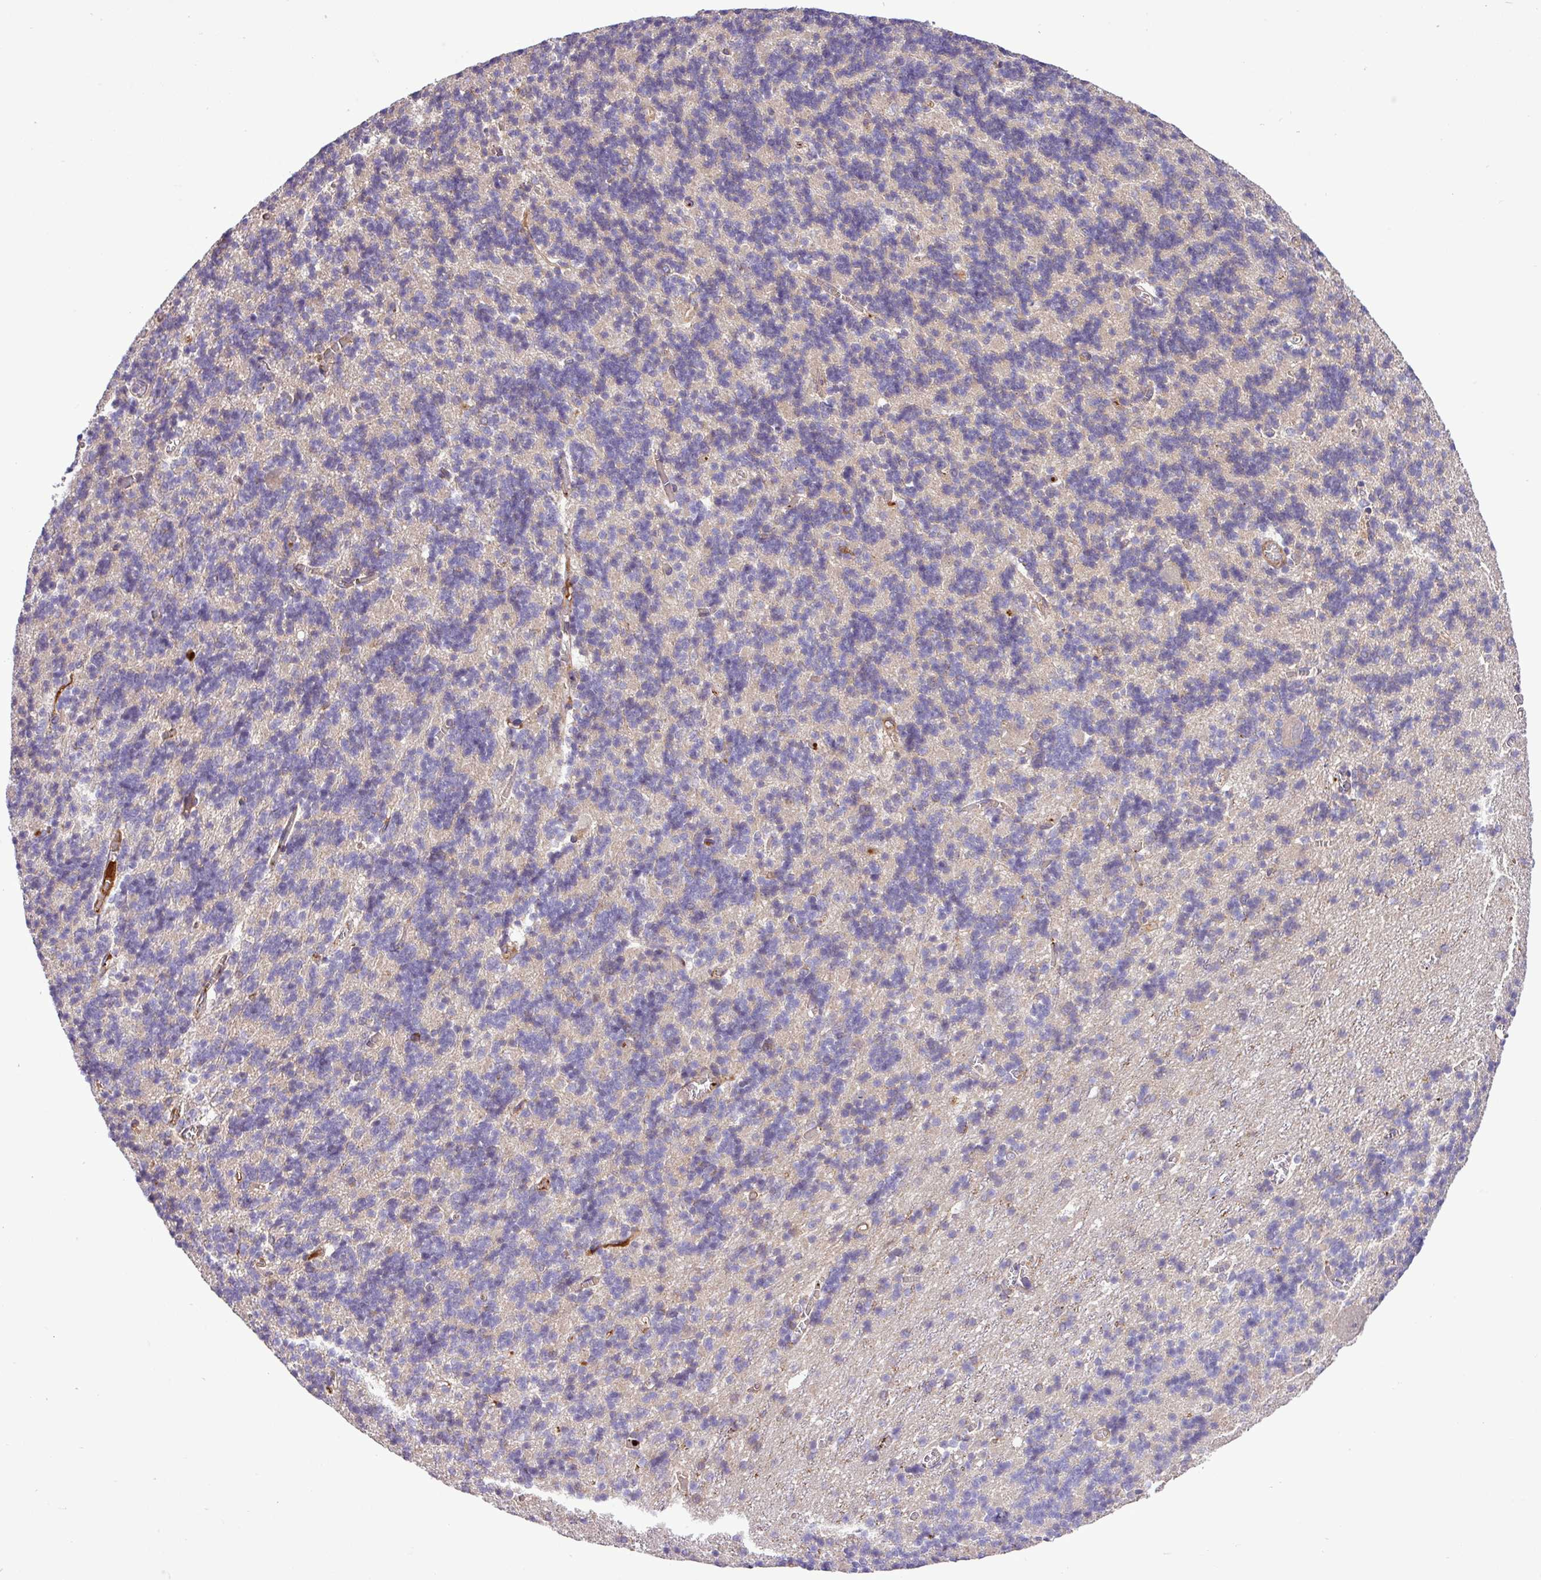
{"staining": {"intensity": "negative", "quantity": "none", "location": "none"}, "tissue": "cerebellum", "cell_type": "Cells in granular layer", "image_type": "normal", "snomed": [{"axis": "morphology", "description": "Normal tissue, NOS"}, {"axis": "topography", "description": "Cerebellum"}], "caption": "High power microscopy photomicrograph of an IHC image of normal cerebellum, revealing no significant positivity in cells in granular layer. (Brightfield microscopy of DAB immunohistochemistry at high magnification).", "gene": "CWH43", "patient": {"sex": "male", "age": 37}}